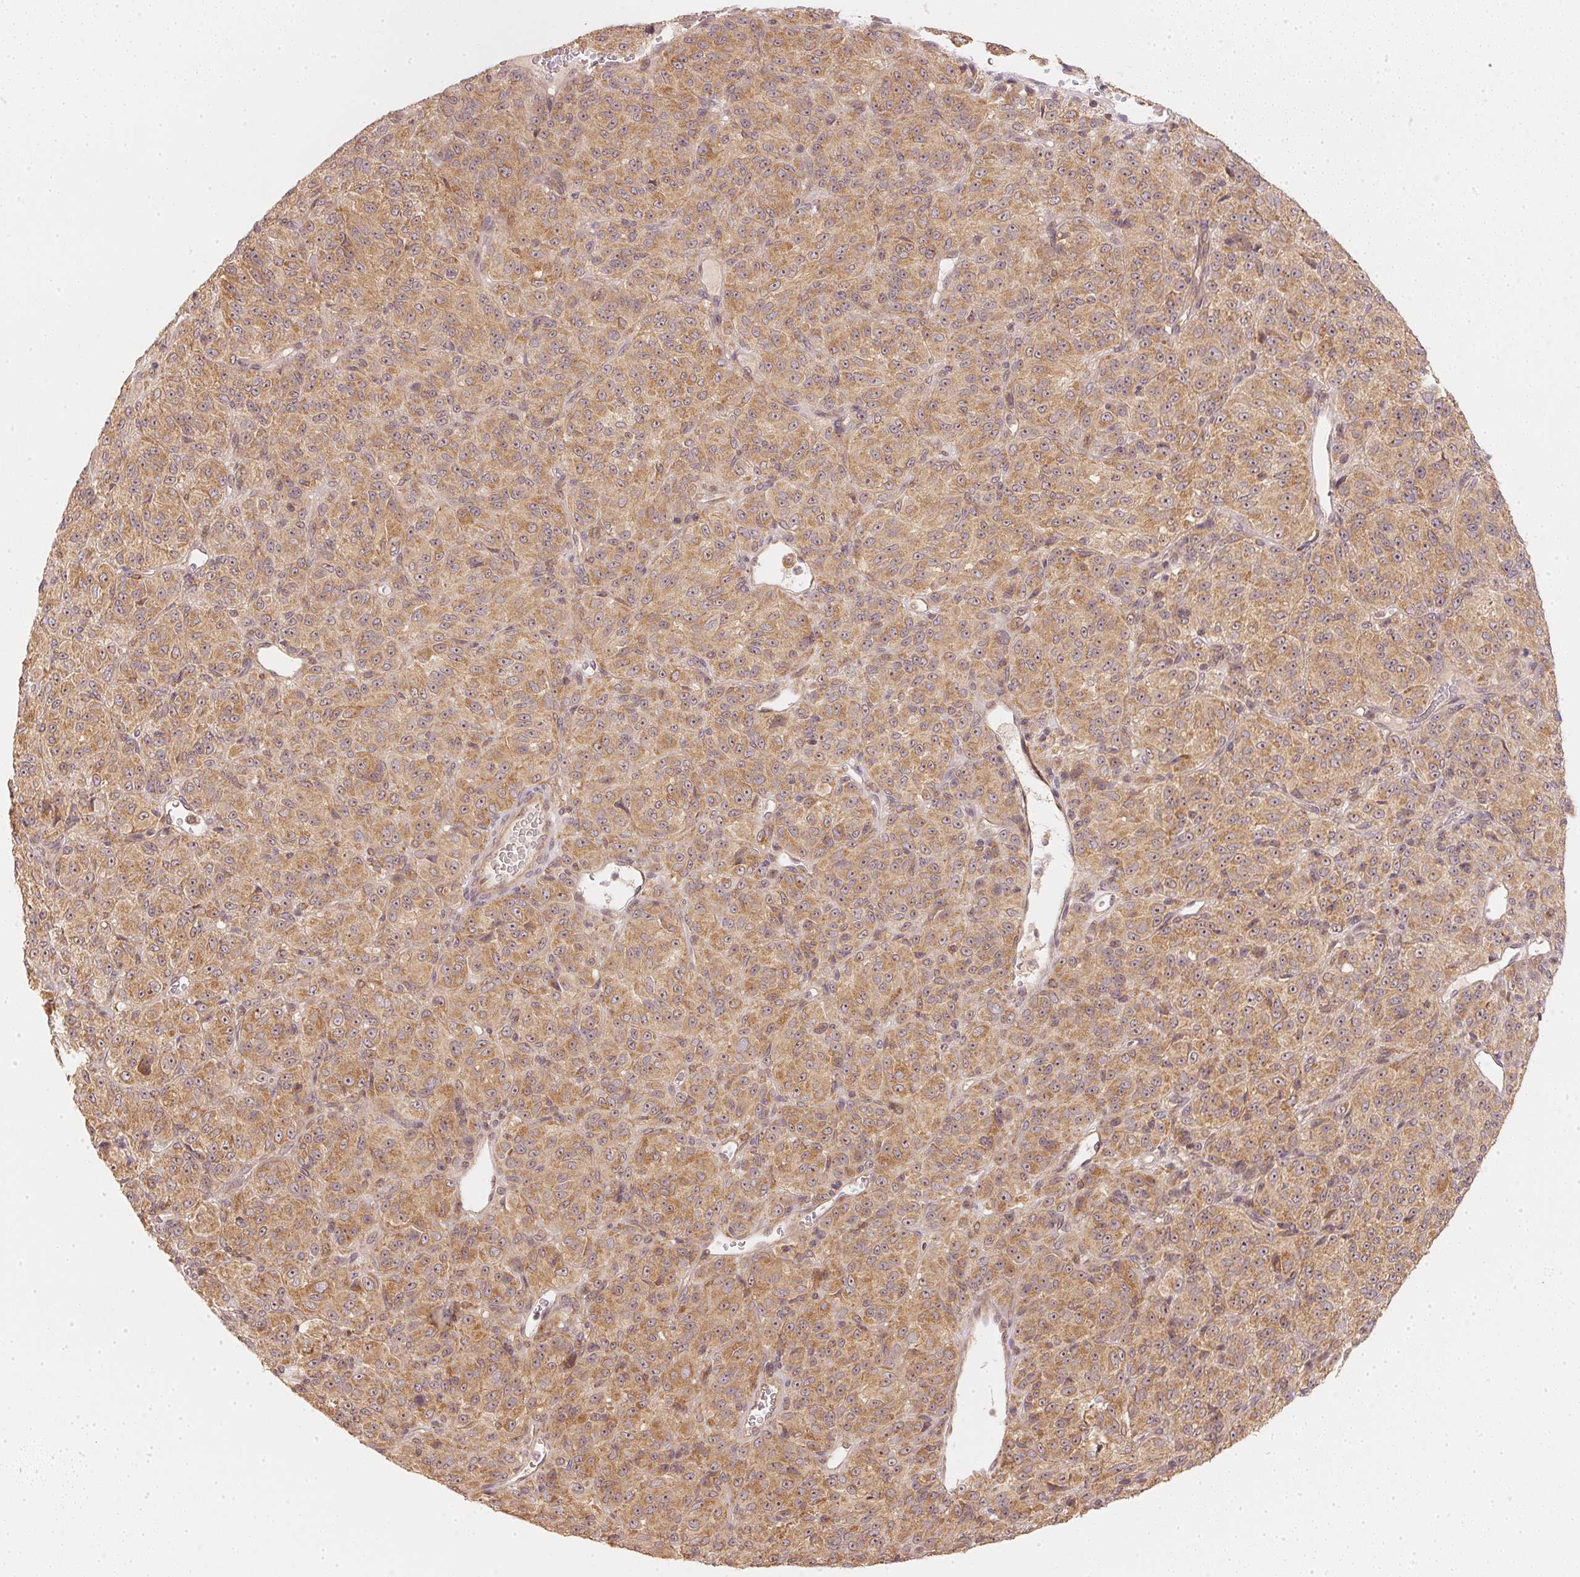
{"staining": {"intensity": "moderate", "quantity": ">75%", "location": "cytoplasmic/membranous"}, "tissue": "melanoma", "cell_type": "Tumor cells", "image_type": "cancer", "snomed": [{"axis": "morphology", "description": "Malignant melanoma, Metastatic site"}, {"axis": "topography", "description": "Brain"}], "caption": "High-power microscopy captured an immunohistochemistry histopathology image of melanoma, revealing moderate cytoplasmic/membranous positivity in about >75% of tumor cells. The protein of interest is stained brown, and the nuclei are stained in blue (DAB IHC with brightfield microscopy, high magnification).", "gene": "WDR54", "patient": {"sex": "female", "age": 56}}